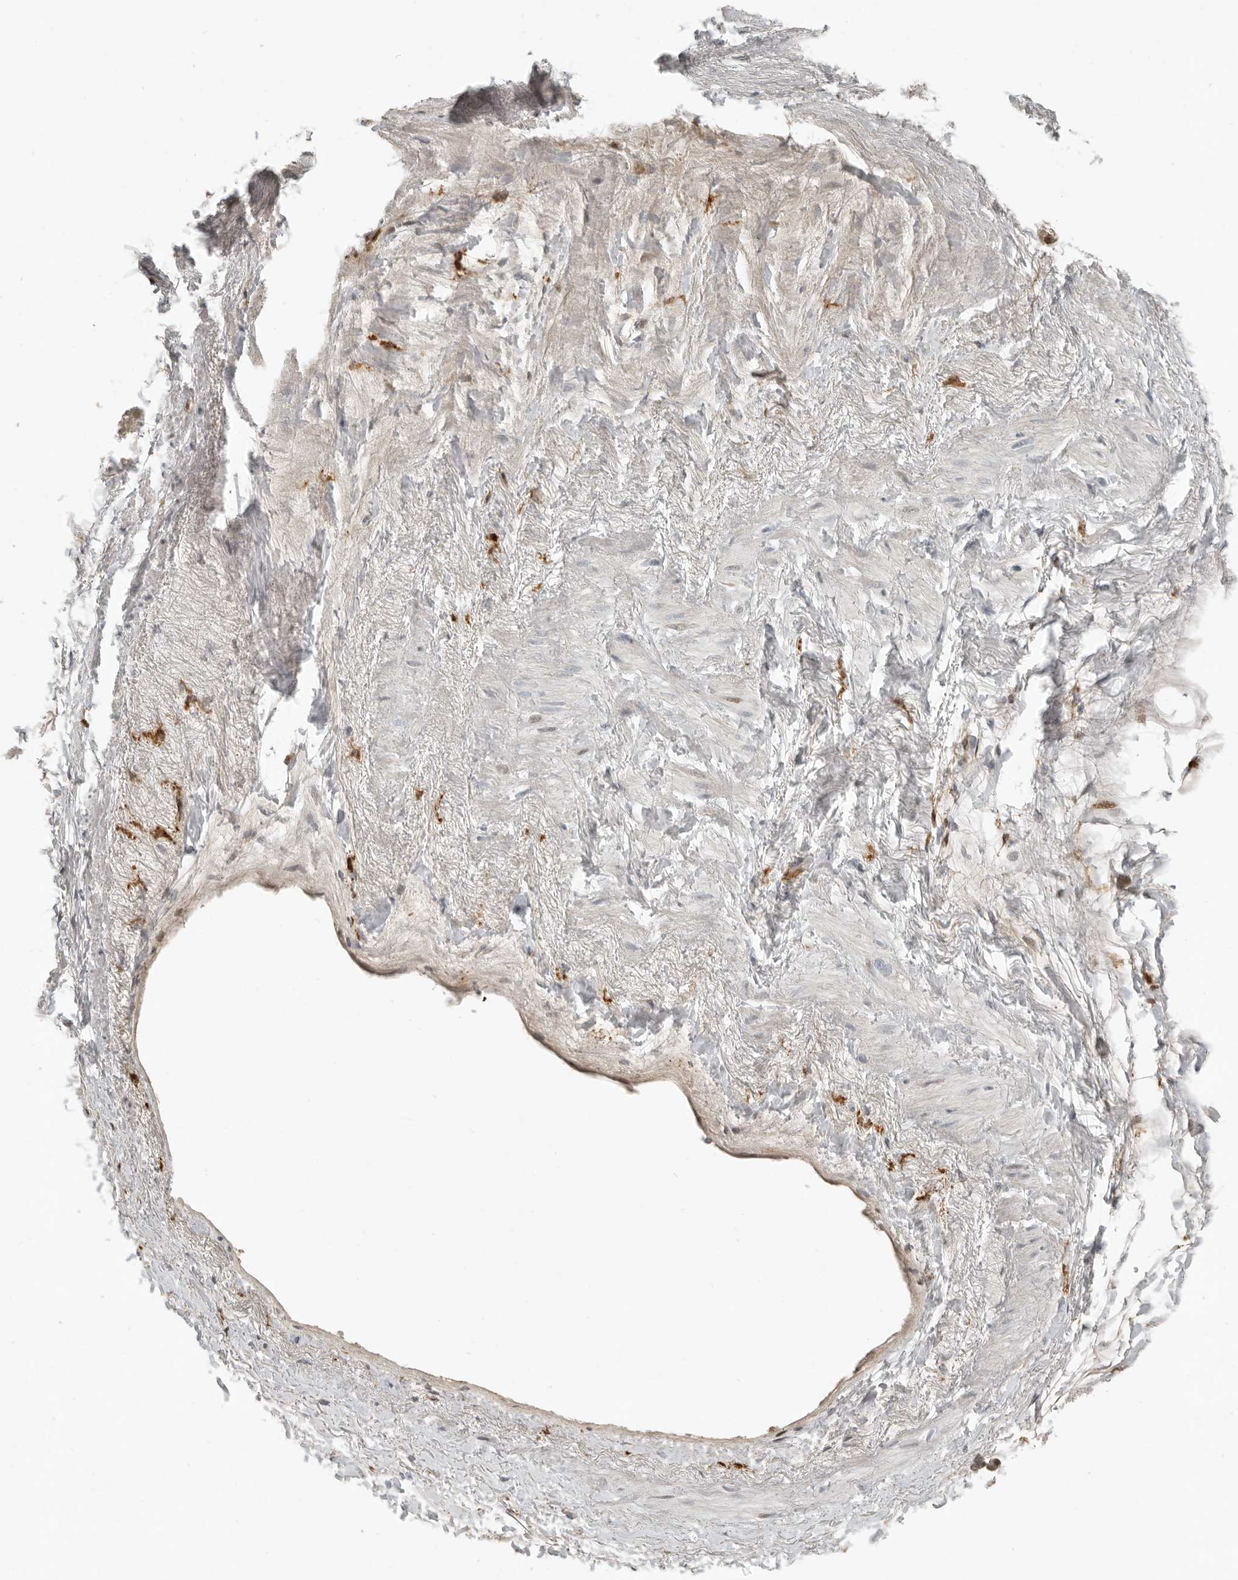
{"staining": {"intensity": "weak", "quantity": ">75%", "location": "cytoplasmic/membranous"}, "tissue": "heart muscle", "cell_type": "Cardiomyocytes", "image_type": "normal", "snomed": [{"axis": "morphology", "description": "Normal tissue, NOS"}, {"axis": "topography", "description": "Heart"}], "caption": "IHC histopathology image of benign human heart muscle stained for a protein (brown), which exhibits low levels of weak cytoplasmic/membranous expression in about >75% of cardiomyocytes.", "gene": "KLHL38", "patient": {"sex": "male", "age": 50}}